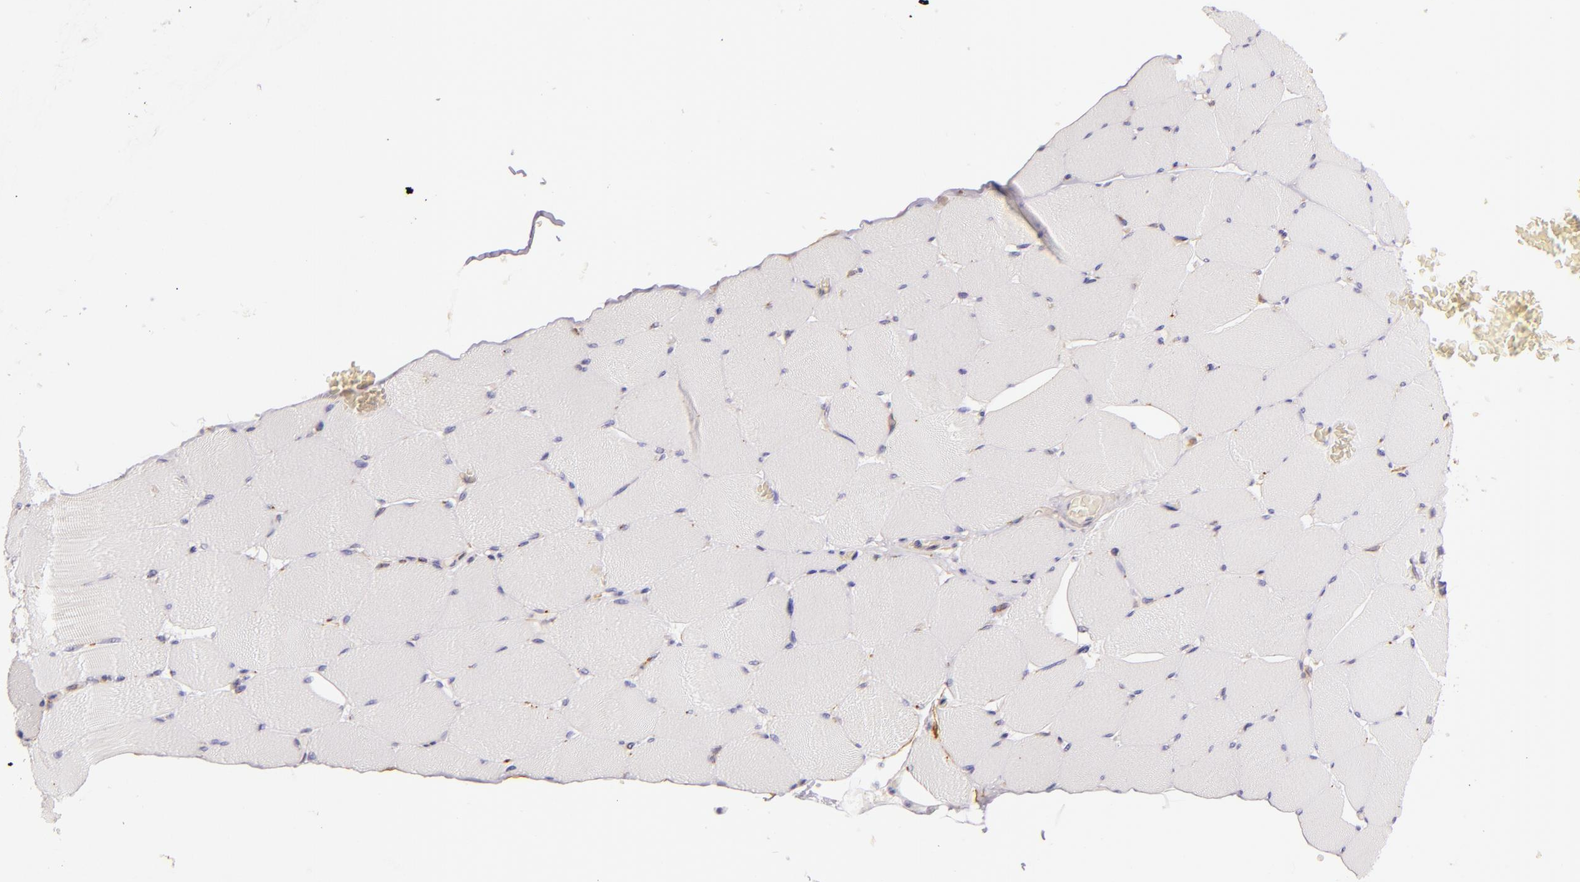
{"staining": {"intensity": "weak", "quantity": "<25%", "location": "cytoplasmic/membranous"}, "tissue": "skeletal muscle", "cell_type": "Myocytes", "image_type": "normal", "snomed": [{"axis": "morphology", "description": "Normal tissue, NOS"}, {"axis": "topography", "description": "Skeletal muscle"}], "caption": "Immunohistochemistry image of normal skeletal muscle stained for a protein (brown), which reveals no staining in myocytes.", "gene": "CTSF", "patient": {"sex": "male", "age": 62}}